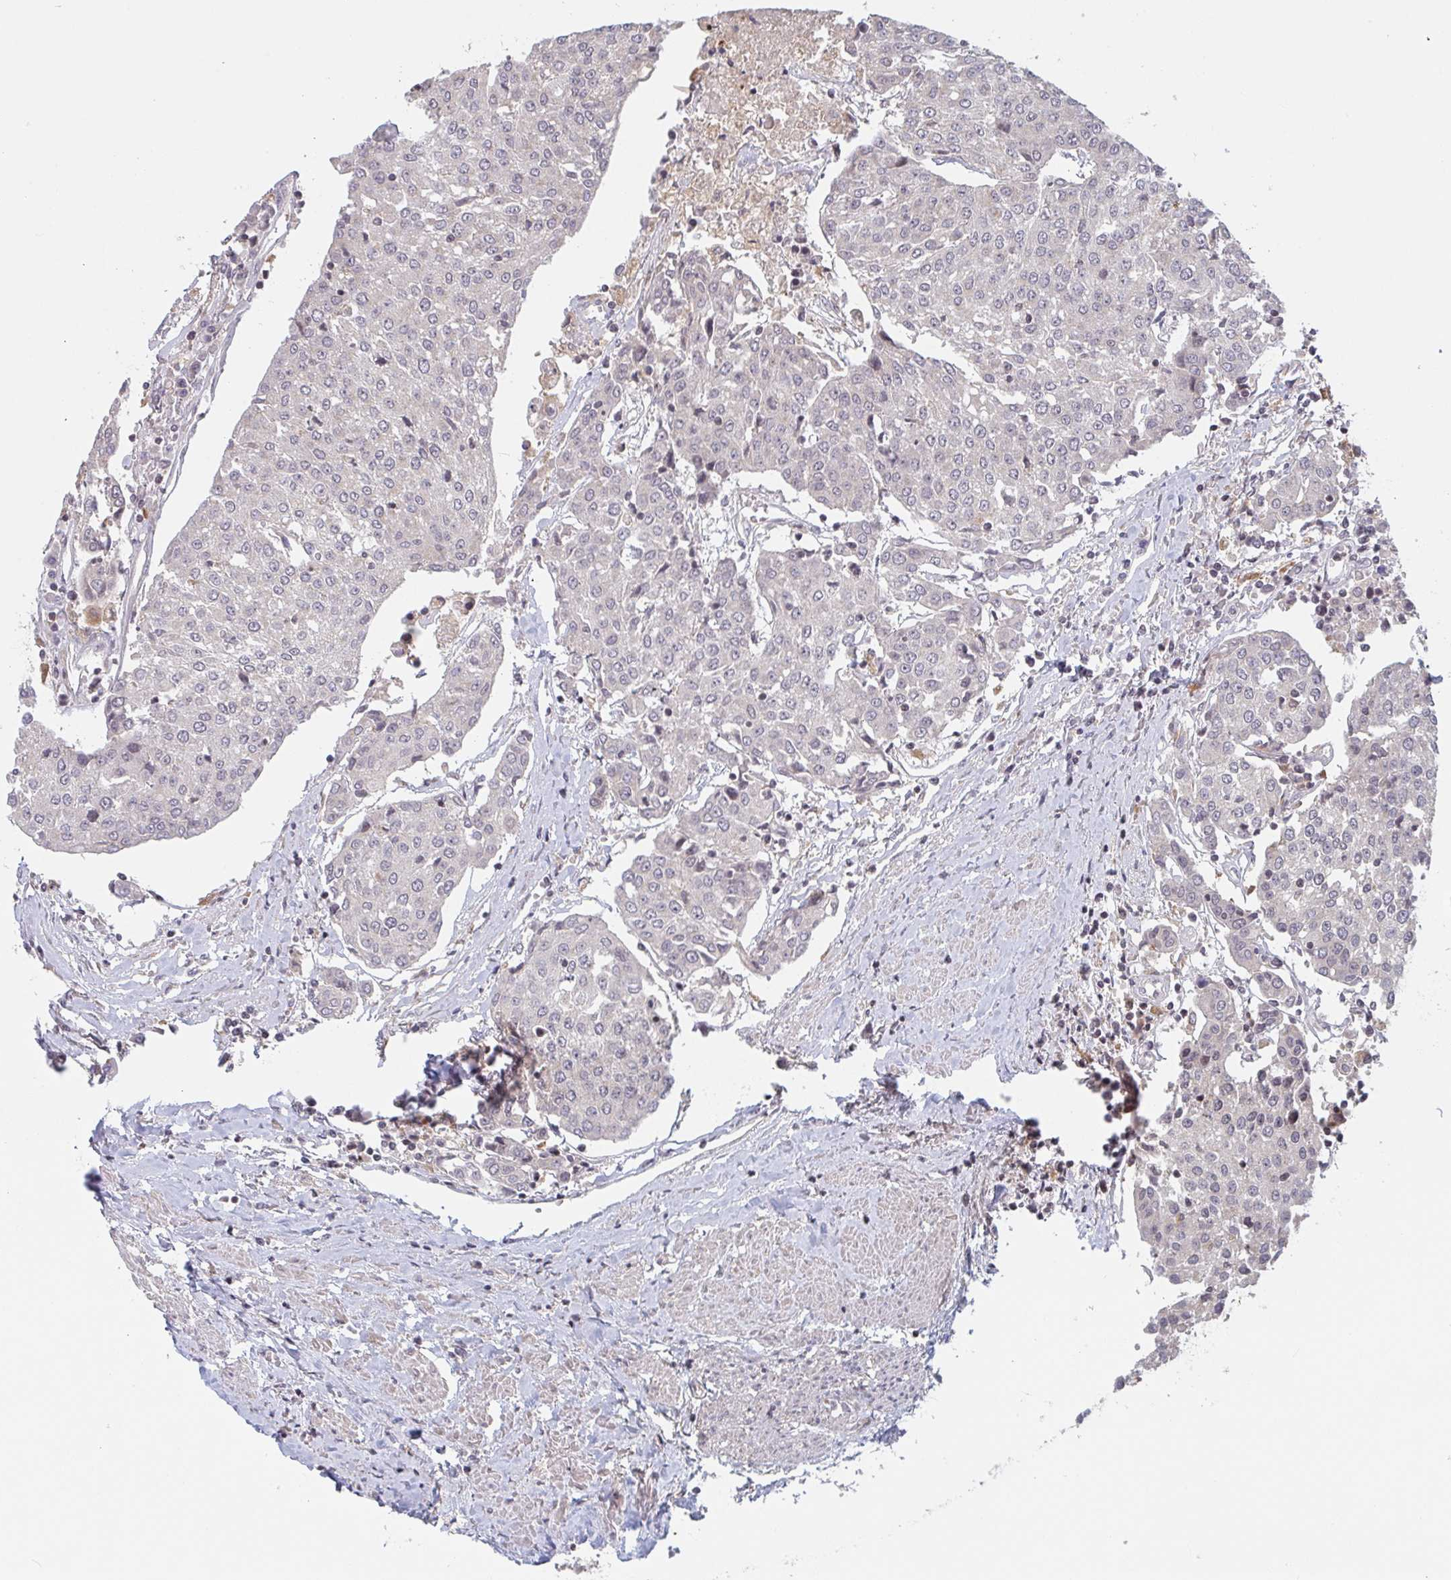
{"staining": {"intensity": "negative", "quantity": "none", "location": "none"}, "tissue": "urothelial cancer", "cell_type": "Tumor cells", "image_type": "cancer", "snomed": [{"axis": "morphology", "description": "Urothelial carcinoma, High grade"}, {"axis": "topography", "description": "Urinary bladder"}], "caption": "Tumor cells are negative for brown protein staining in urothelial cancer.", "gene": "DCST1", "patient": {"sex": "female", "age": 85}}